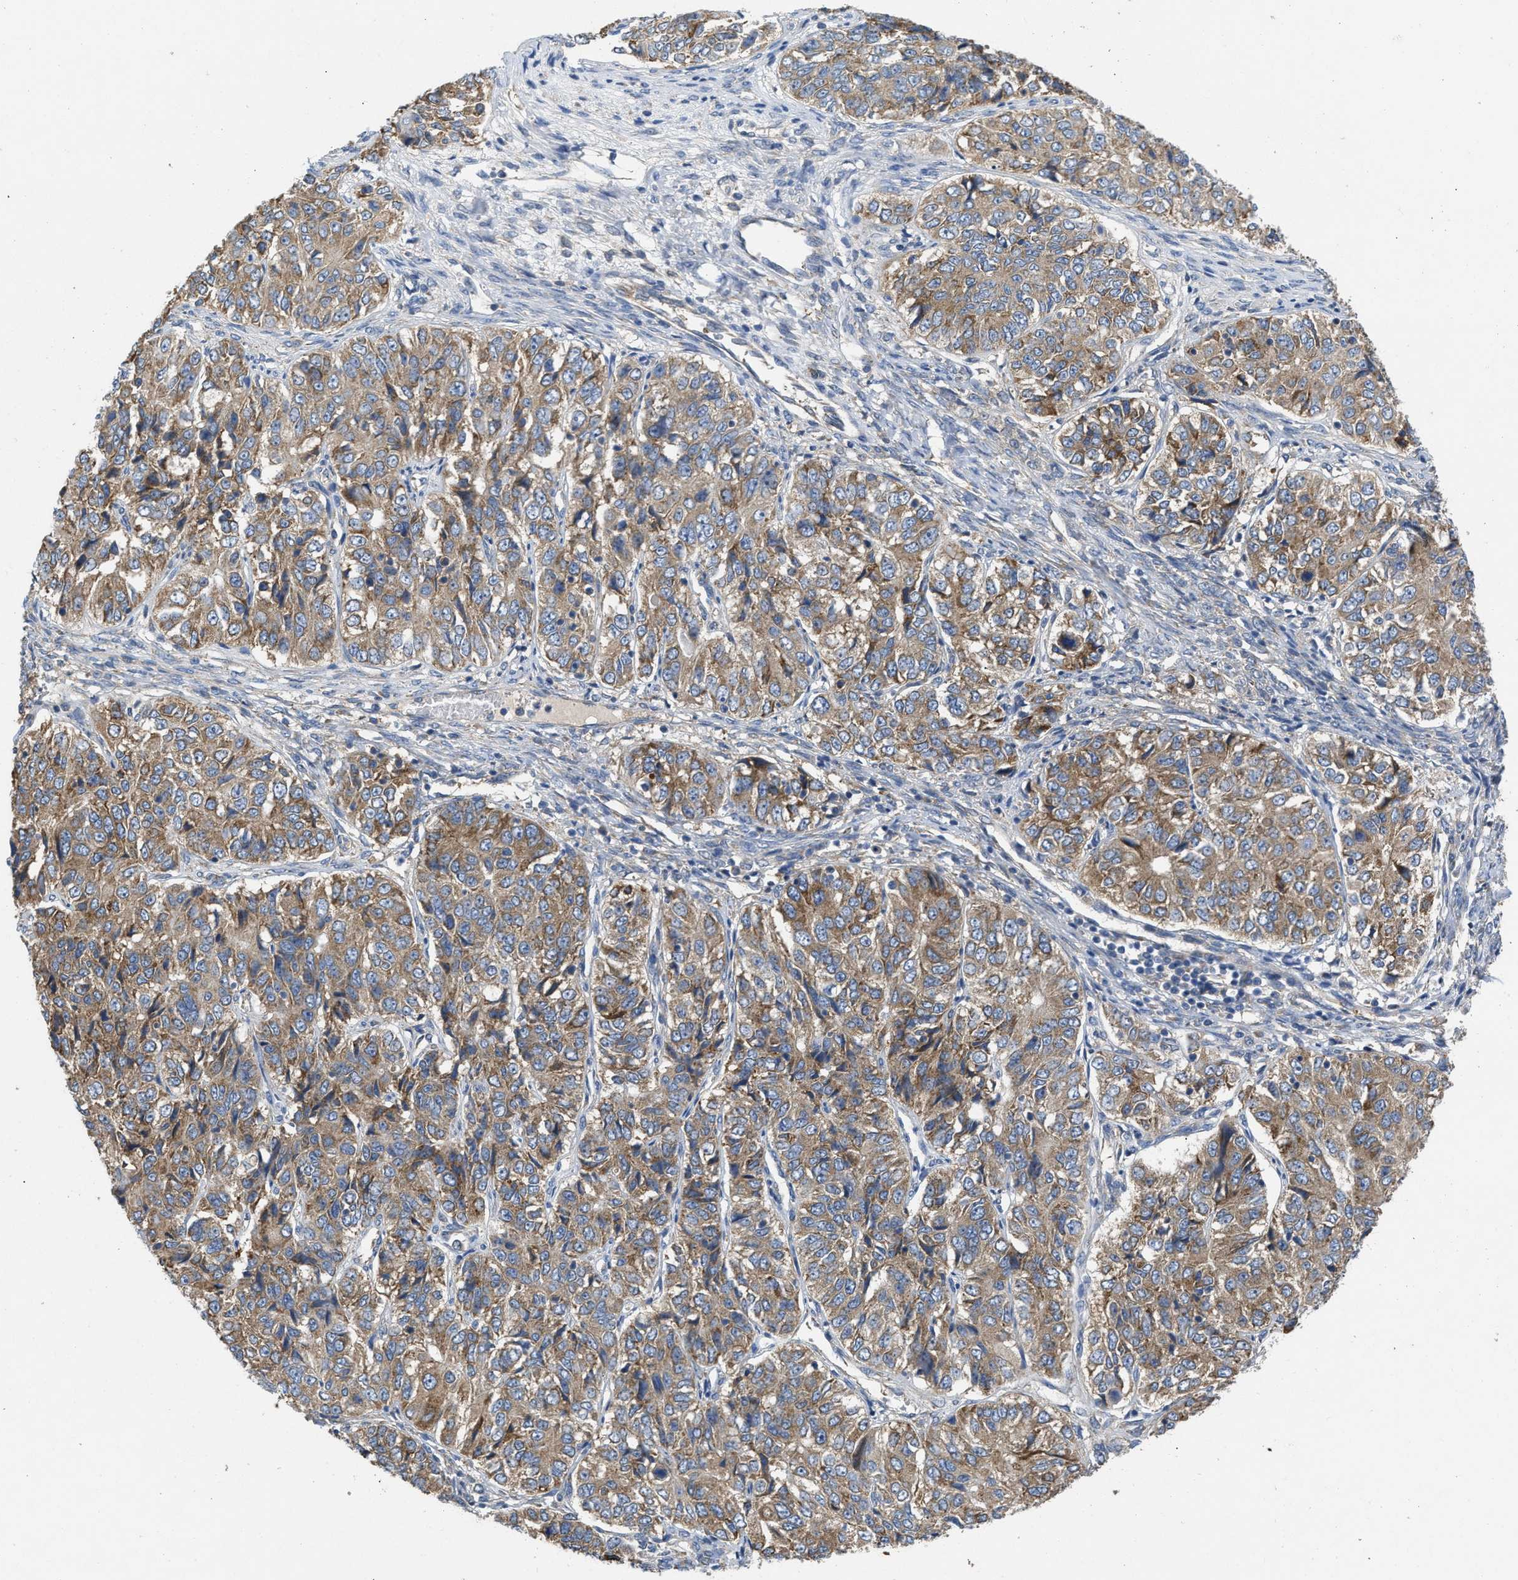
{"staining": {"intensity": "moderate", "quantity": ">75%", "location": "cytoplasmic/membranous"}, "tissue": "ovarian cancer", "cell_type": "Tumor cells", "image_type": "cancer", "snomed": [{"axis": "morphology", "description": "Carcinoma, endometroid"}, {"axis": "topography", "description": "Ovary"}], "caption": "The immunohistochemical stain highlights moderate cytoplasmic/membranous expression in tumor cells of ovarian cancer tissue. The protein is shown in brown color, while the nuclei are stained blue.", "gene": "TMEM131", "patient": {"sex": "female", "age": 51}}